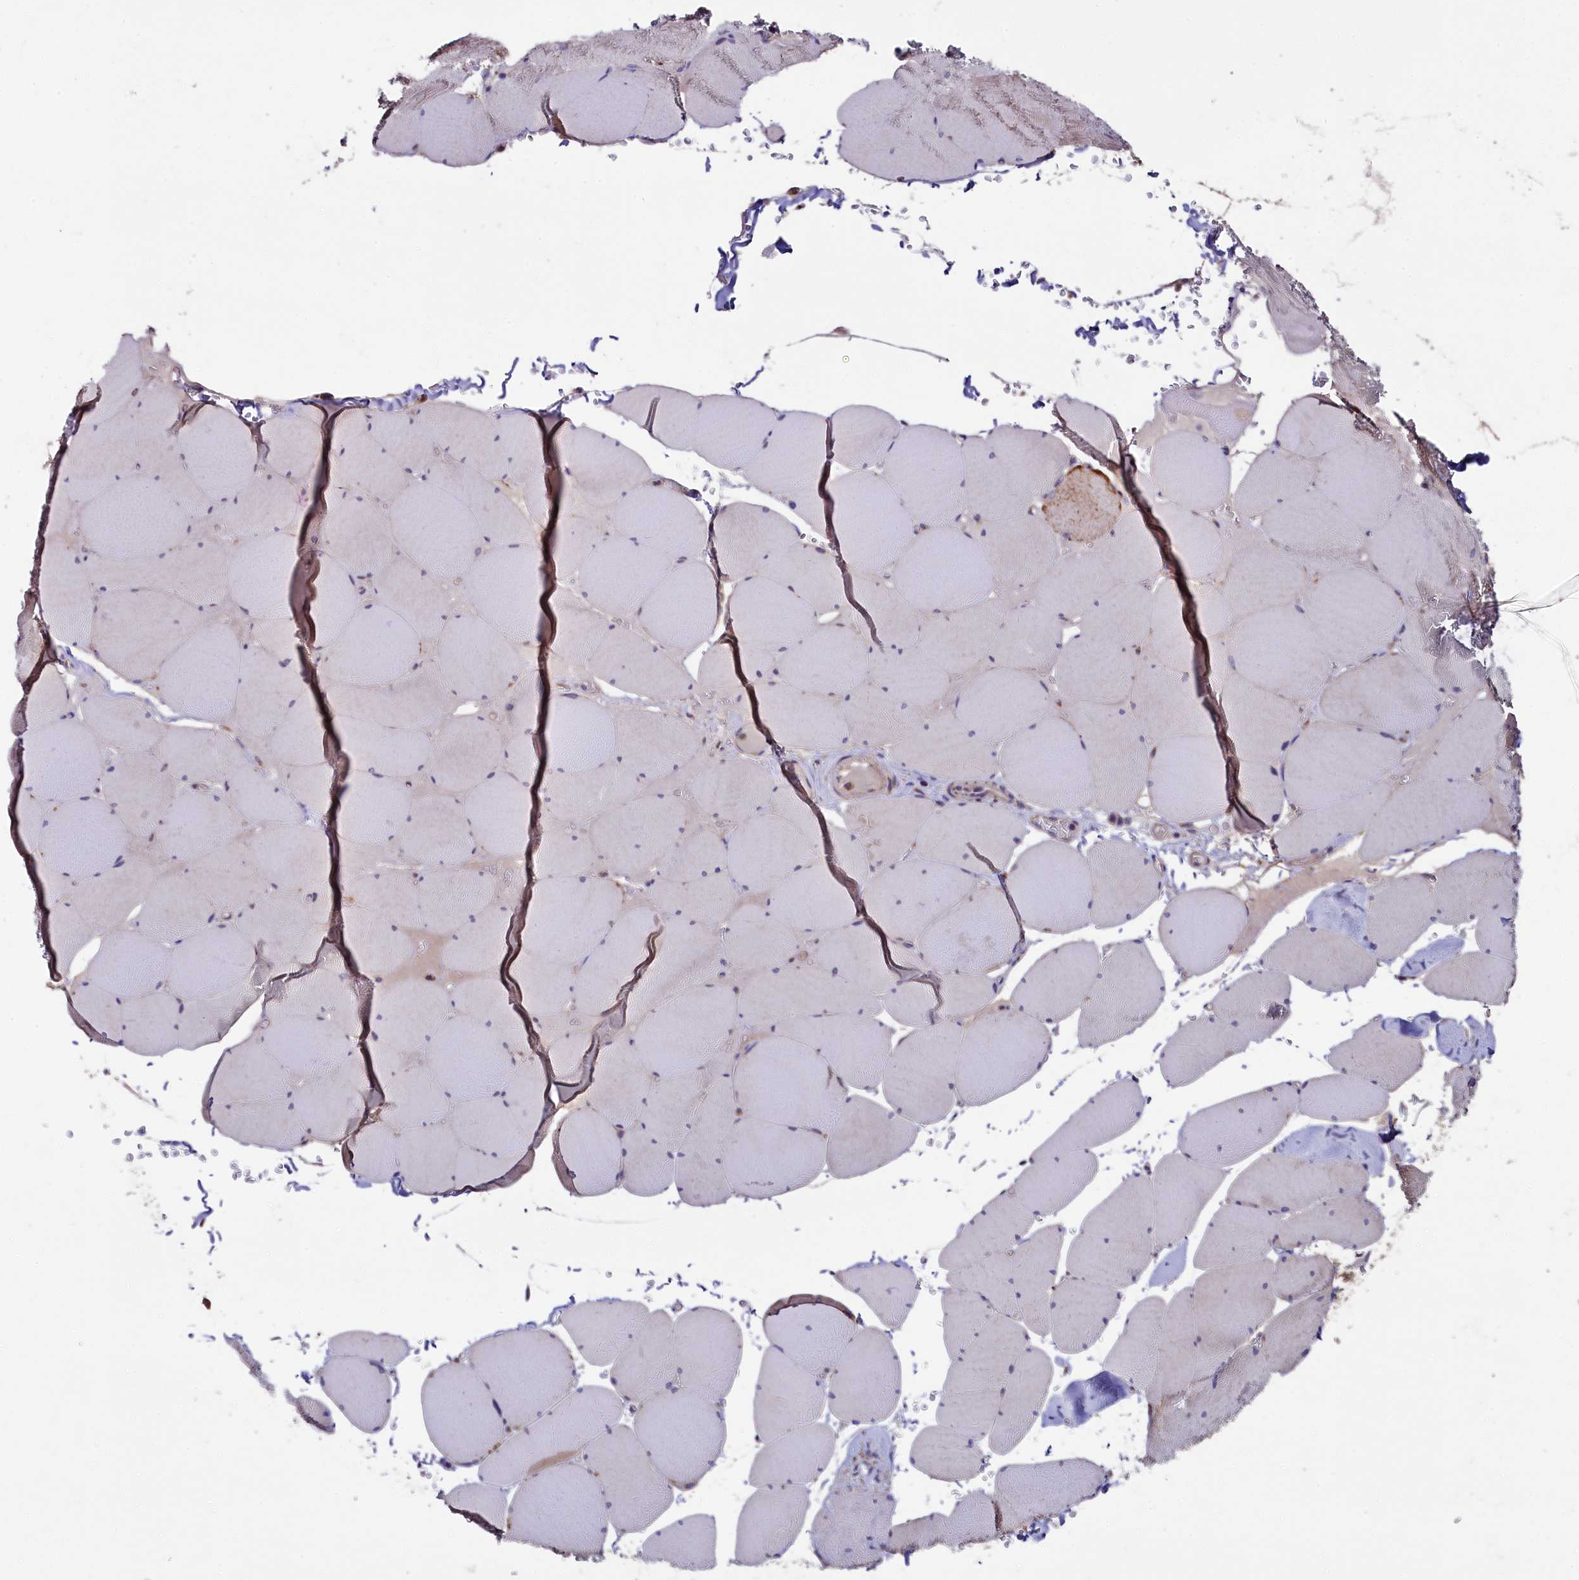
{"staining": {"intensity": "negative", "quantity": "none", "location": "none"}, "tissue": "skeletal muscle", "cell_type": "Myocytes", "image_type": "normal", "snomed": [{"axis": "morphology", "description": "Normal tissue, NOS"}, {"axis": "topography", "description": "Skeletal muscle"}, {"axis": "topography", "description": "Head-Neck"}], "caption": "DAB (3,3'-diaminobenzidine) immunohistochemical staining of normal skeletal muscle displays no significant expression in myocytes.", "gene": "ZSWIM1", "patient": {"sex": "male", "age": 66}}